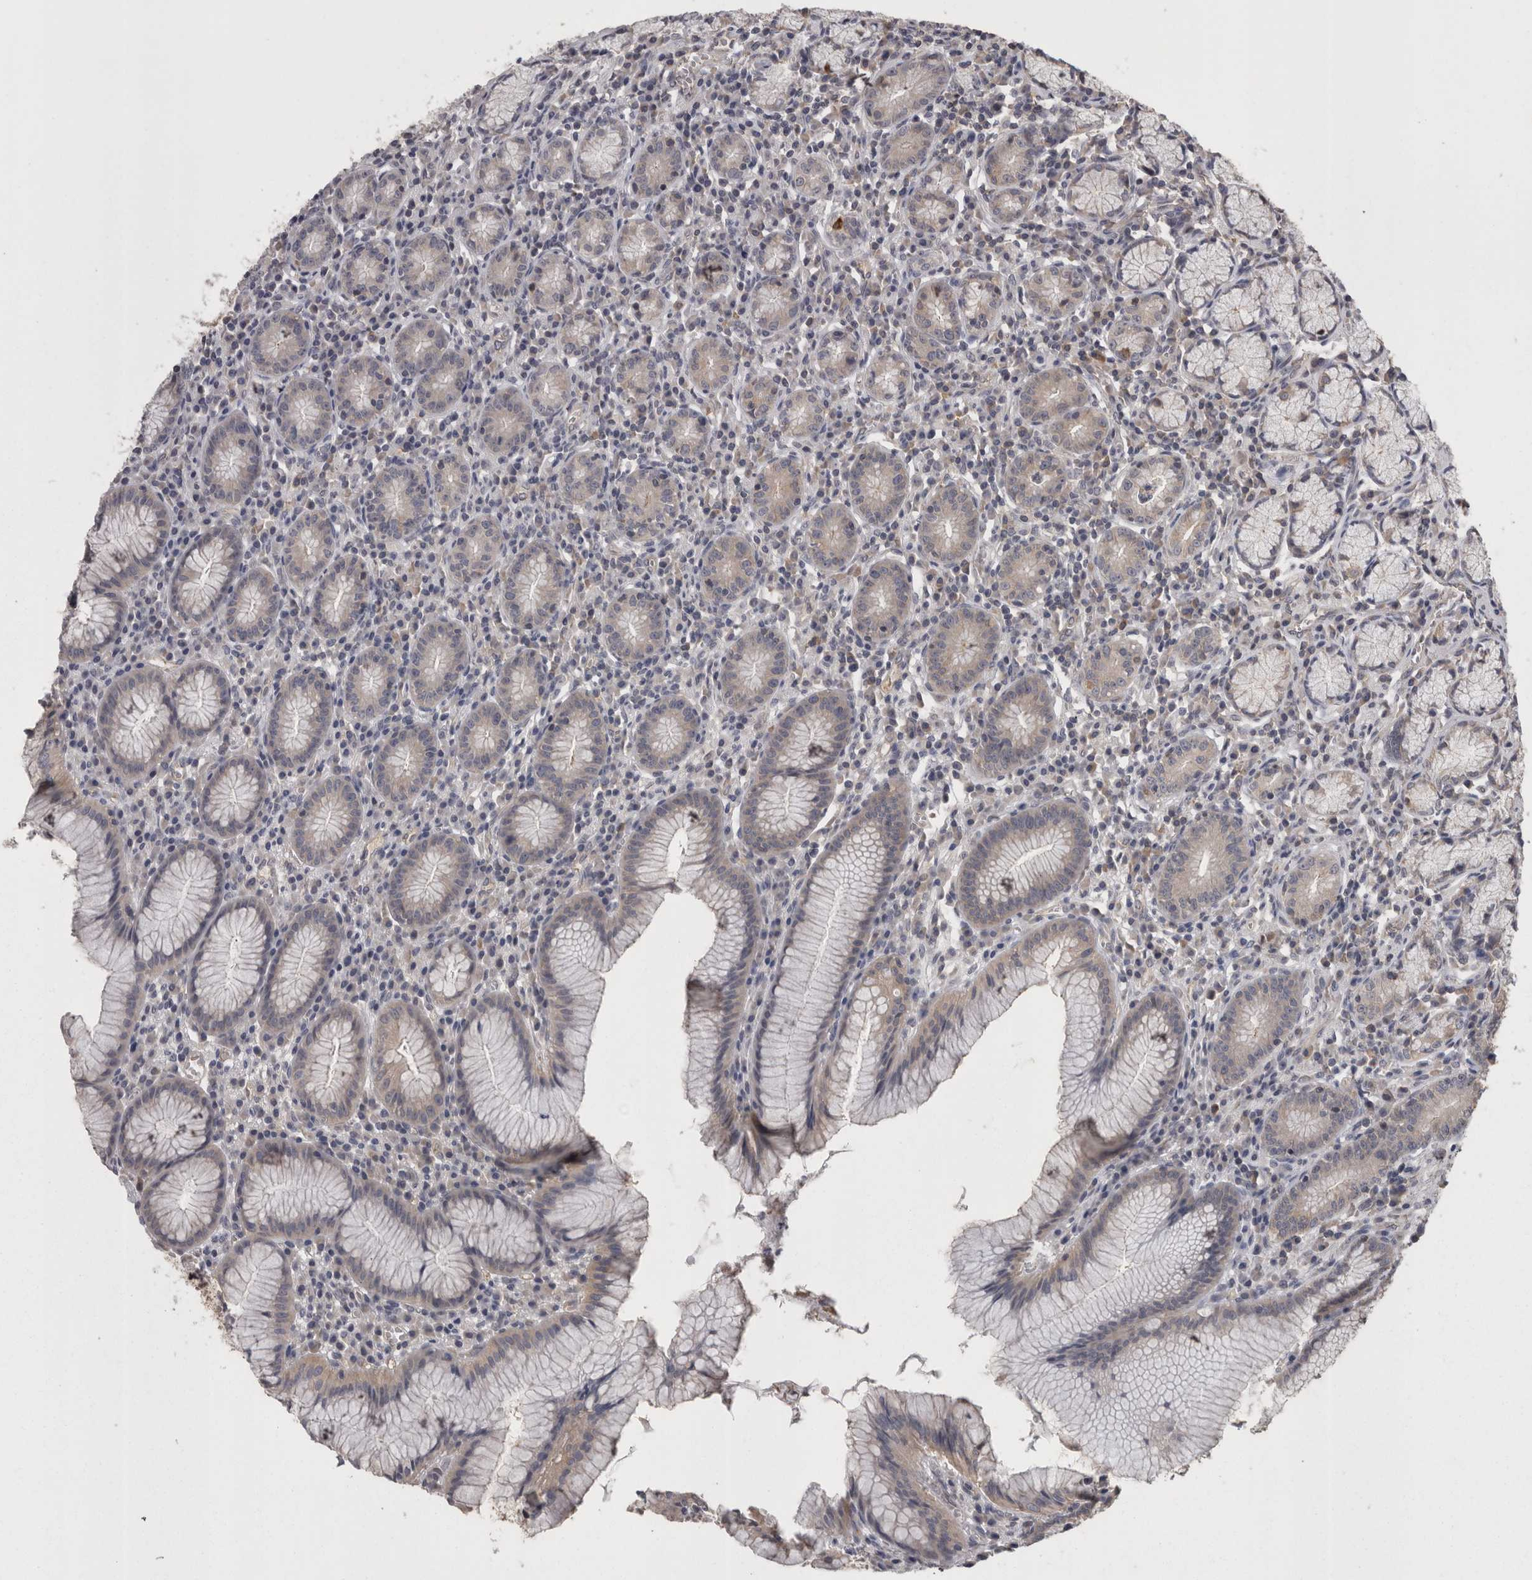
{"staining": {"intensity": "weak", "quantity": "25%-75%", "location": "cytoplasmic/membranous"}, "tissue": "stomach", "cell_type": "Glandular cells", "image_type": "normal", "snomed": [{"axis": "morphology", "description": "Normal tissue, NOS"}, {"axis": "topography", "description": "Stomach"}], "caption": "This is a photomicrograph of immunohistochemistry staining of unremarkable stomach, which shows weak positivity in the cytoplasmic/membranous of glandular cells.", "gene": "PON3", "patient": {"sex": "male", "age": 55}}